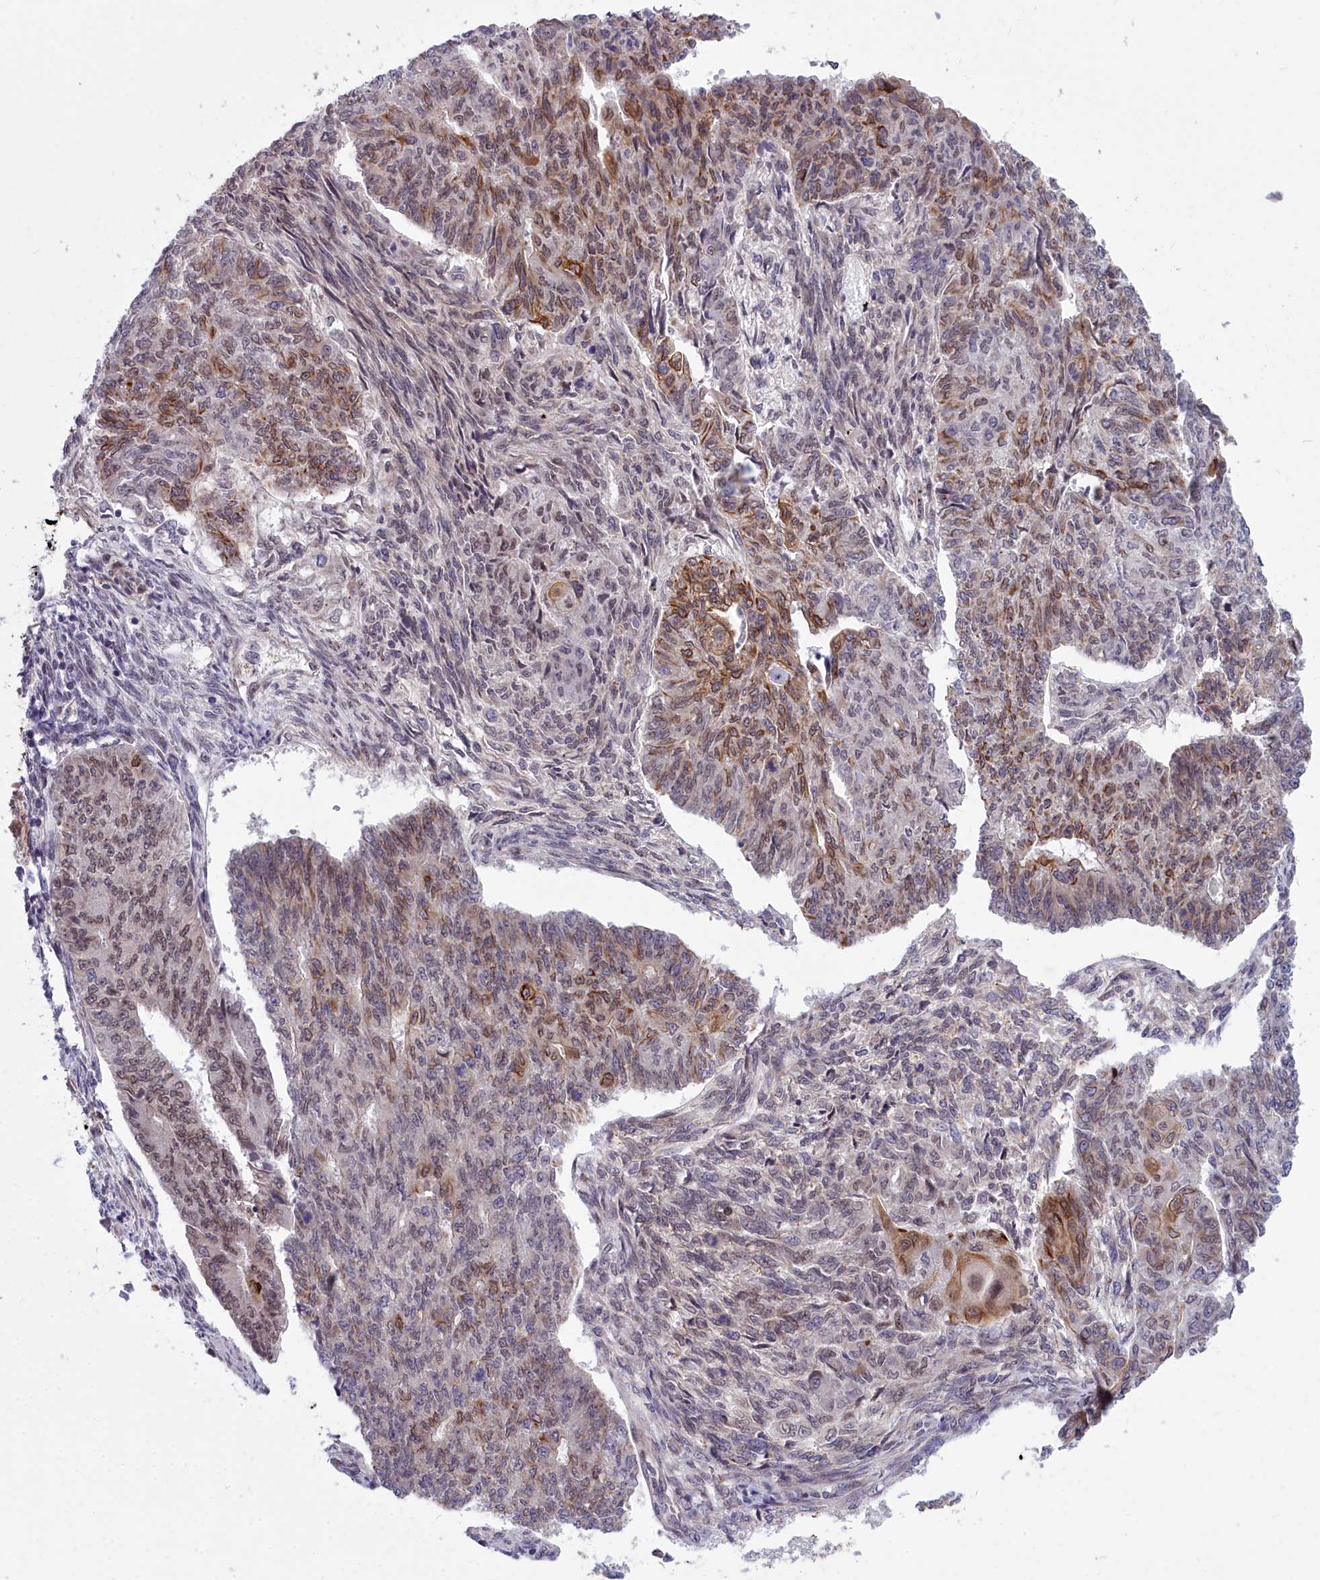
{"staining": {"intensity": "moderate", "quantity": "<25%", "location": "cytoplasmic/membranous,nuclear"}, "tissue": "endometrial cancer", "cell_type": "Tumor cells", "image_type": "cancer", "snomed": [{"axis": "morphology", "description": "Adenocarcinoma, NOS"}, {"axis": "topography", "description": "Endometrium"}], "caption": "Protein expression analysis of human endometrial adenocarcinoma reveals moderate cytoplasmic/membranous and nuclear staining in about <25% of tumor cells.", "gene": "ABCB8", "patient": {"sex": "female", "age": 32}}